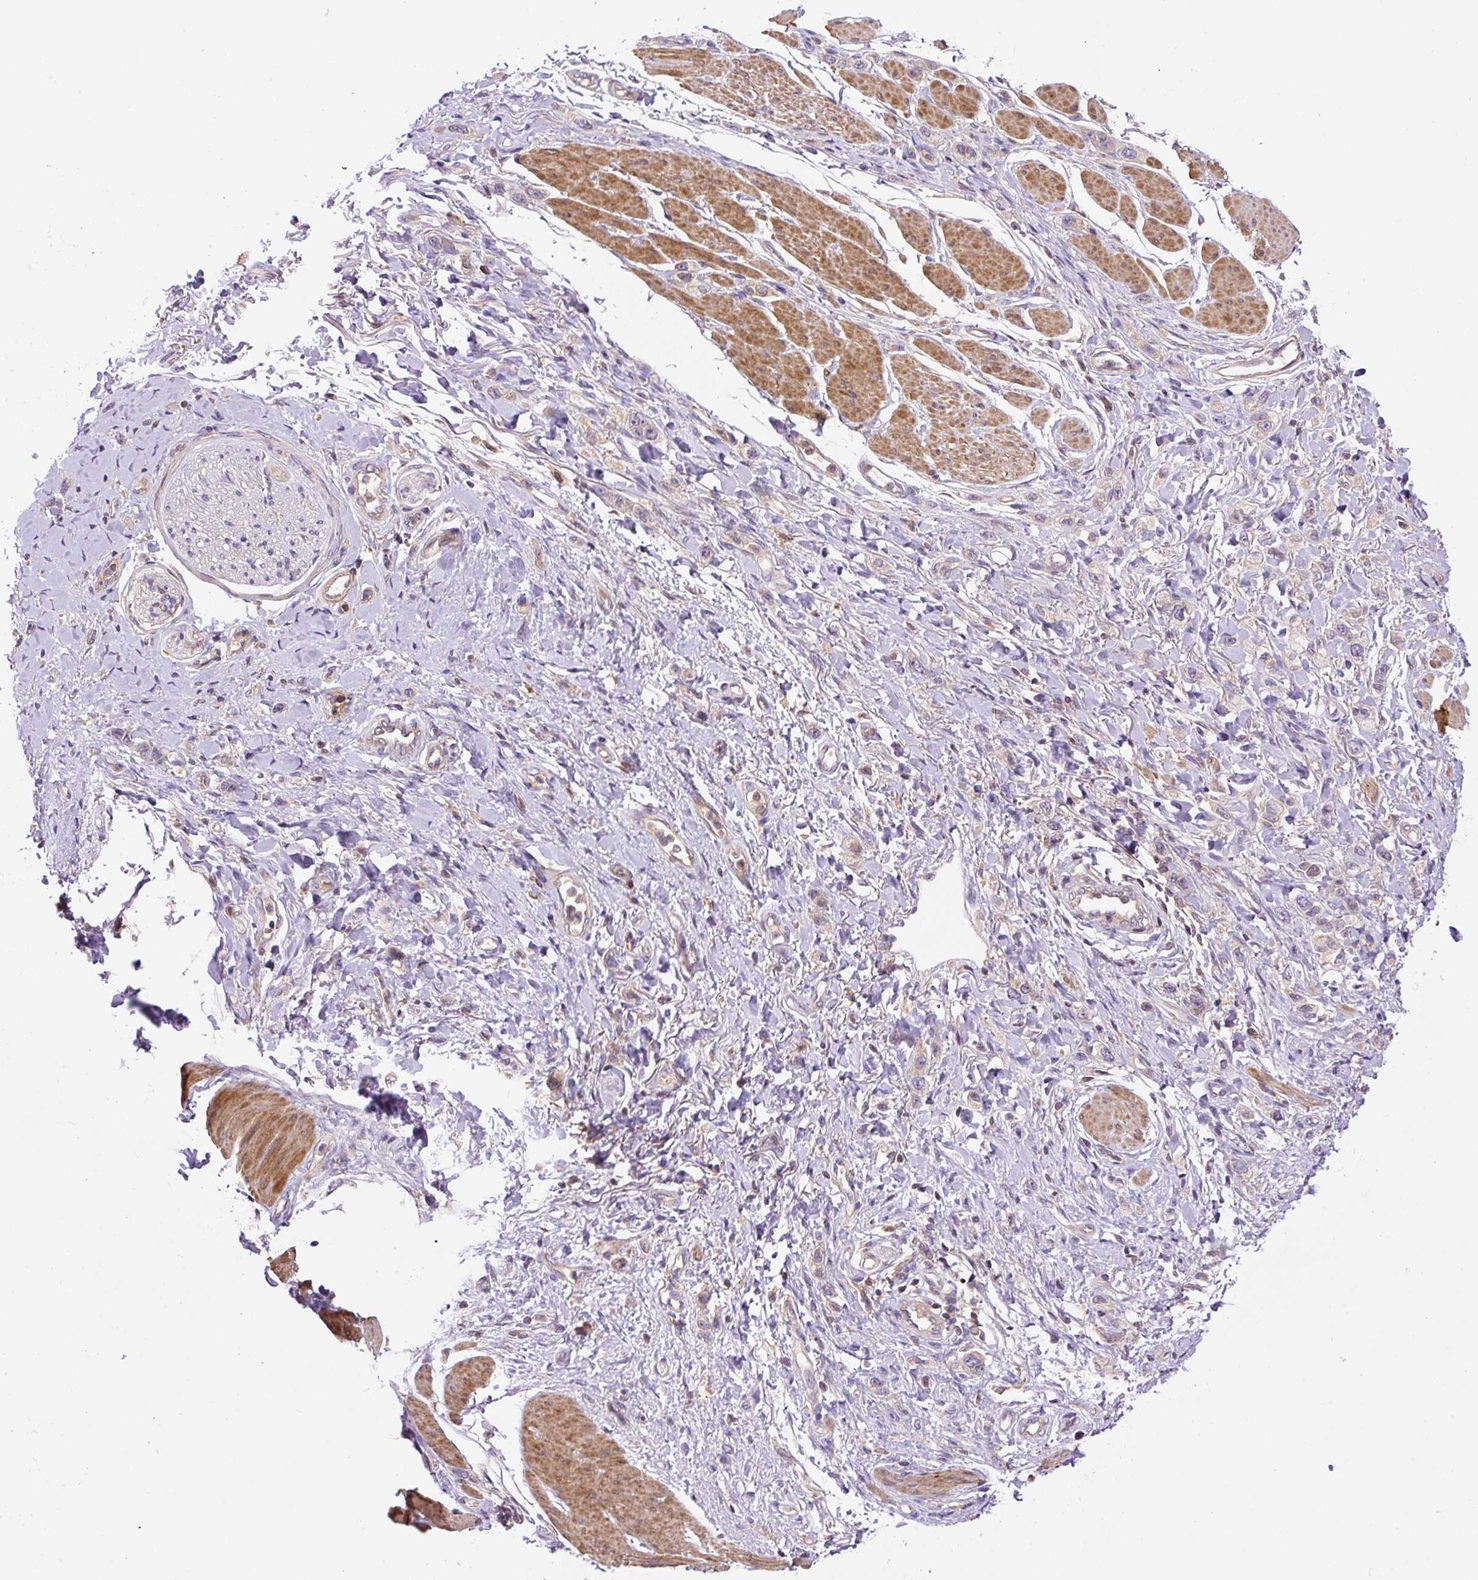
{"staining": {"intensity": "negative", "quantity": "none", "location": "none"}, "tissue": "stomach cancer", "cell_type": "Tumor cells", "image_type": "cancer", "snomed": [{"axis": "morphology", "description": "Adenocarcinoma, NOS"}, {"axis": "topography", "description": "Stomach"}], "caption": "Stomach adenocarcinoma stained for a protein using IHC reveals no staining tumor cells.", "gene": "CCDC28A", "patient": {"sex": "female", "age": 65}}